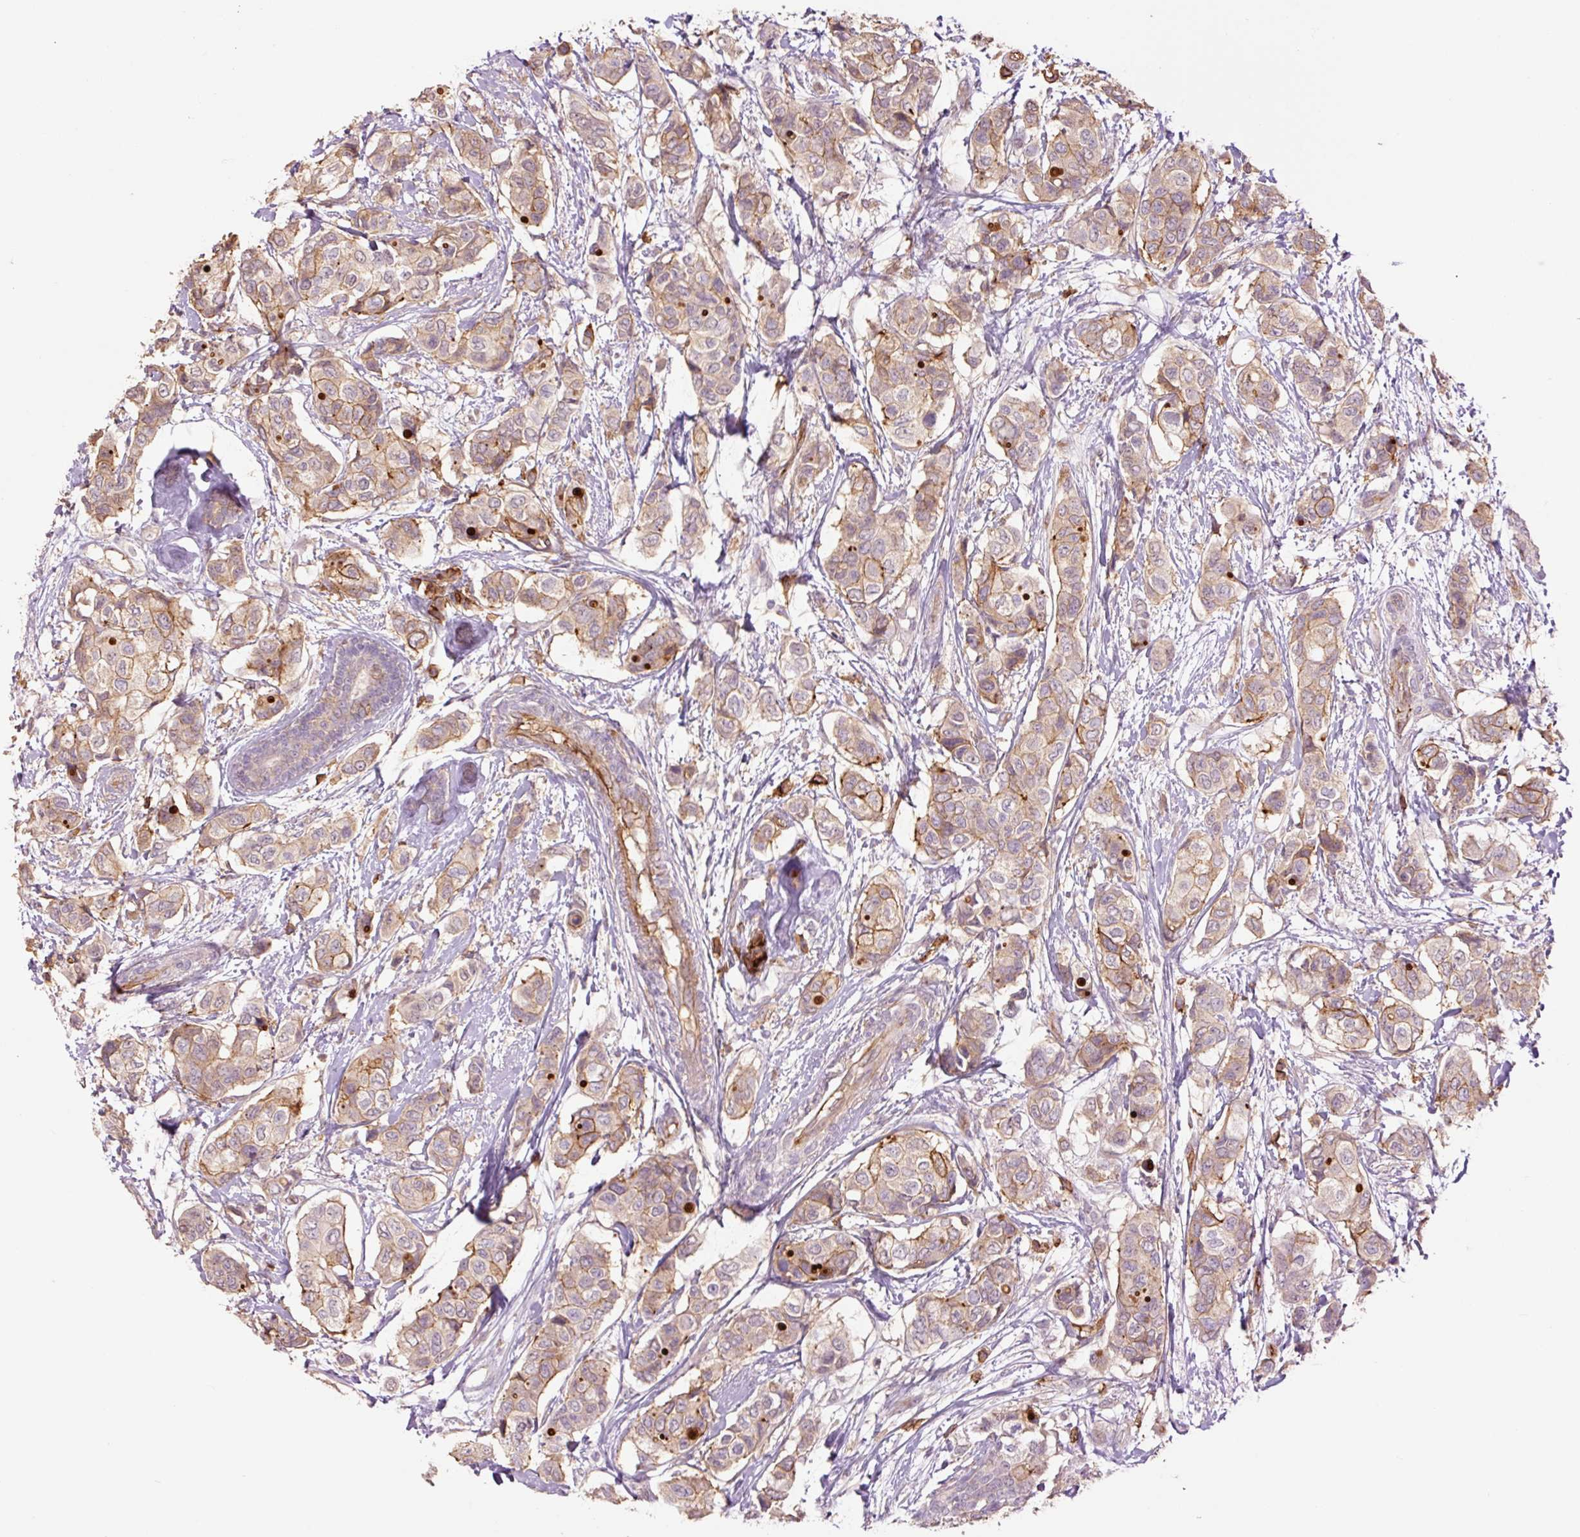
{"staining": {"intensity": "moderate", "quantity": "25%-75%", "location": "cytoplasmic/membranous"}, "tissue": "breast cancer", "cell_type": "Tumor cells", "image_type": "cancer", "snomed": [{"axis": "morphology", "description": "Lobular carcinoma"}, {"axis": "topography", "description": "Breast"}], "caption": "Protein positivity by IHC displays moderate cytoplasmic/membranous staining in approximately 25%-75% of tumor cells in breast lobular carcinoma. (DAB (3,3'-diaminobenzidine) IHC with brightfield microscopy, high magnification).", "gene": "SLC1A4", "patient": {"sex": "female", "age": 51}}